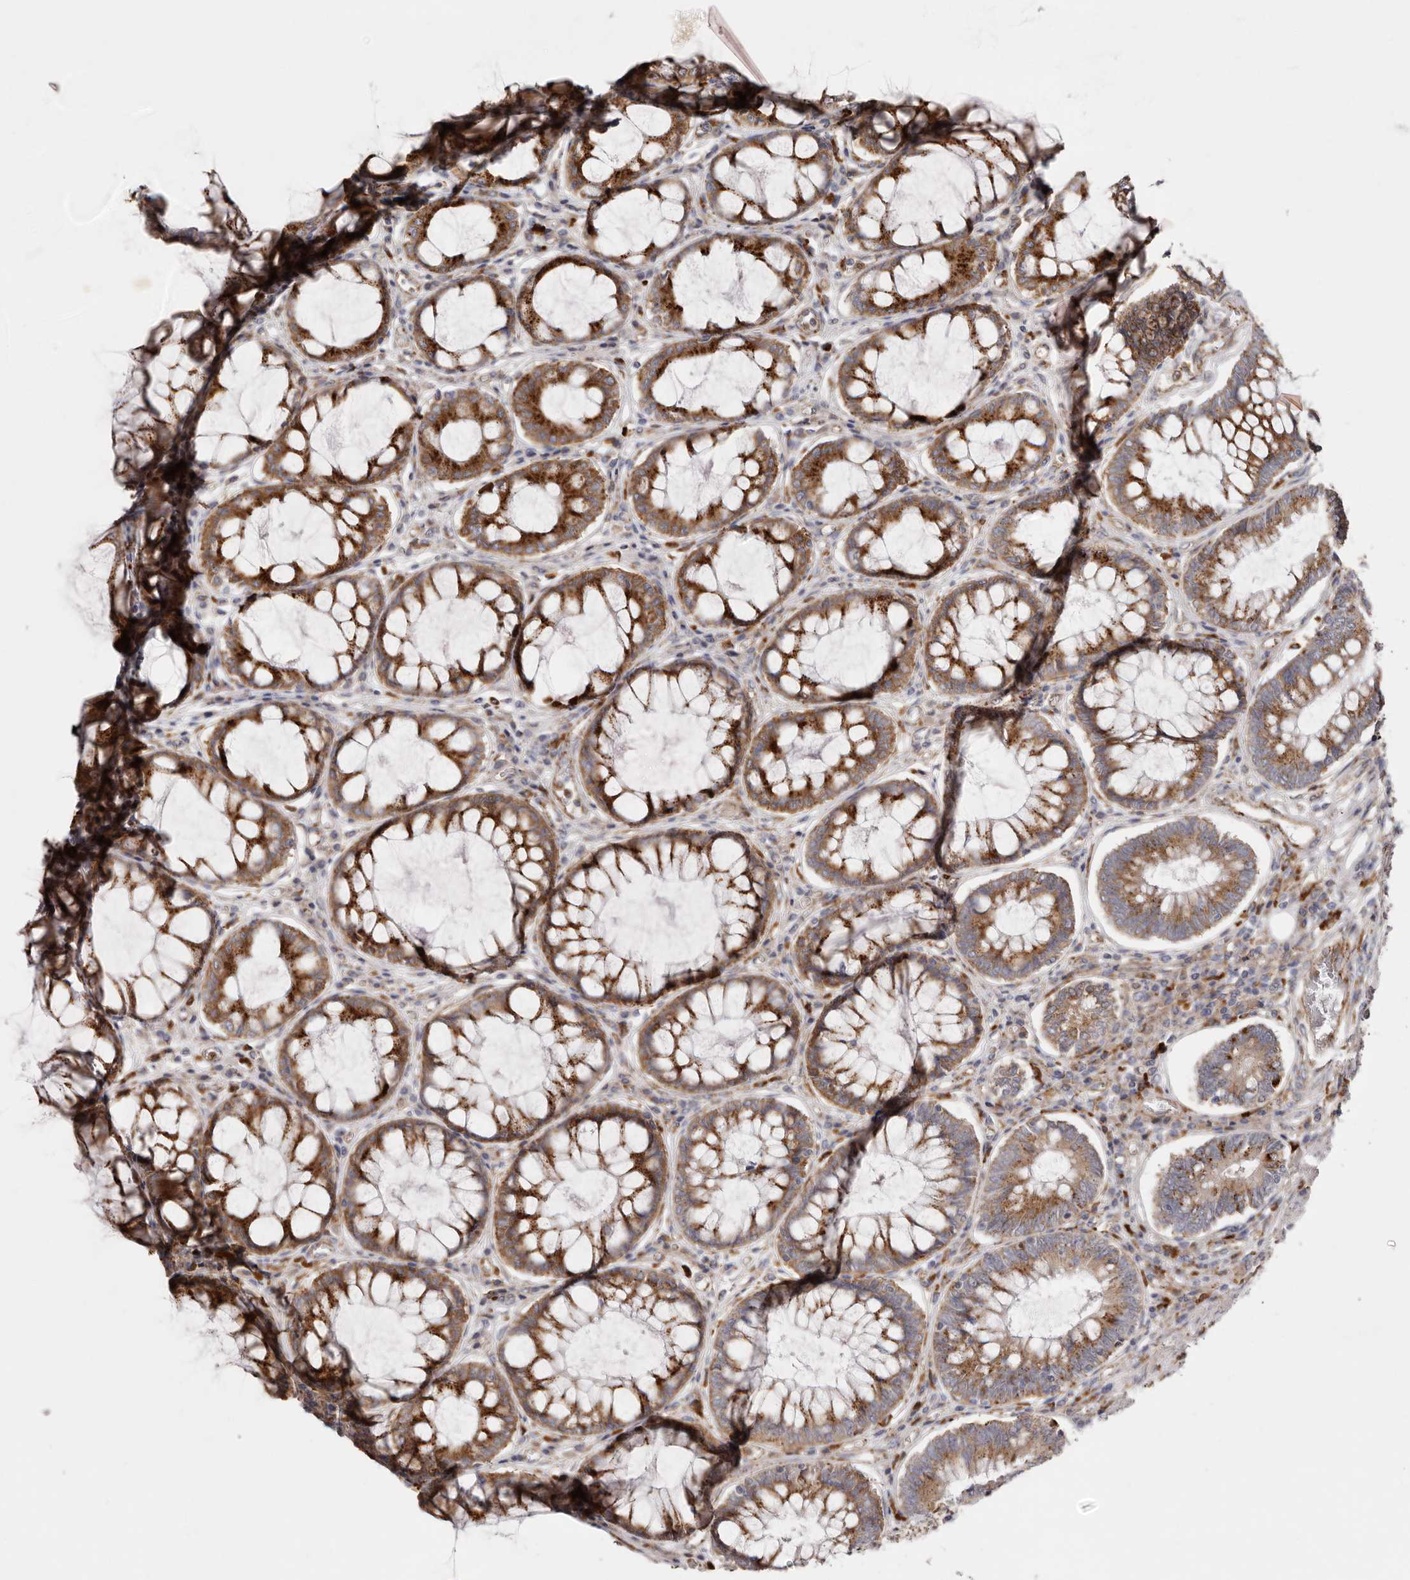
{"staining": {"intensity": "moderate", "quantity": ">75%", "location": "cytoplasmic/membranous"}, "tissue": "colorectal cancer", "cell_type": "Tumor cells", "image_type": "cancer", "snomed": [{"axis": "morphology", "description": "Adenocarcinoma, NOS"}, {"axis": "topography", "description": "Rectum"}], "caption": "Colorectal cancer tissue reveals moderate cytoplasmic/membranous positivity in approximately >75% of tumor cells, visualized by immunohistochemistry.", "gene": "GRN", "patient": {"sex": "male", "age": 84}}